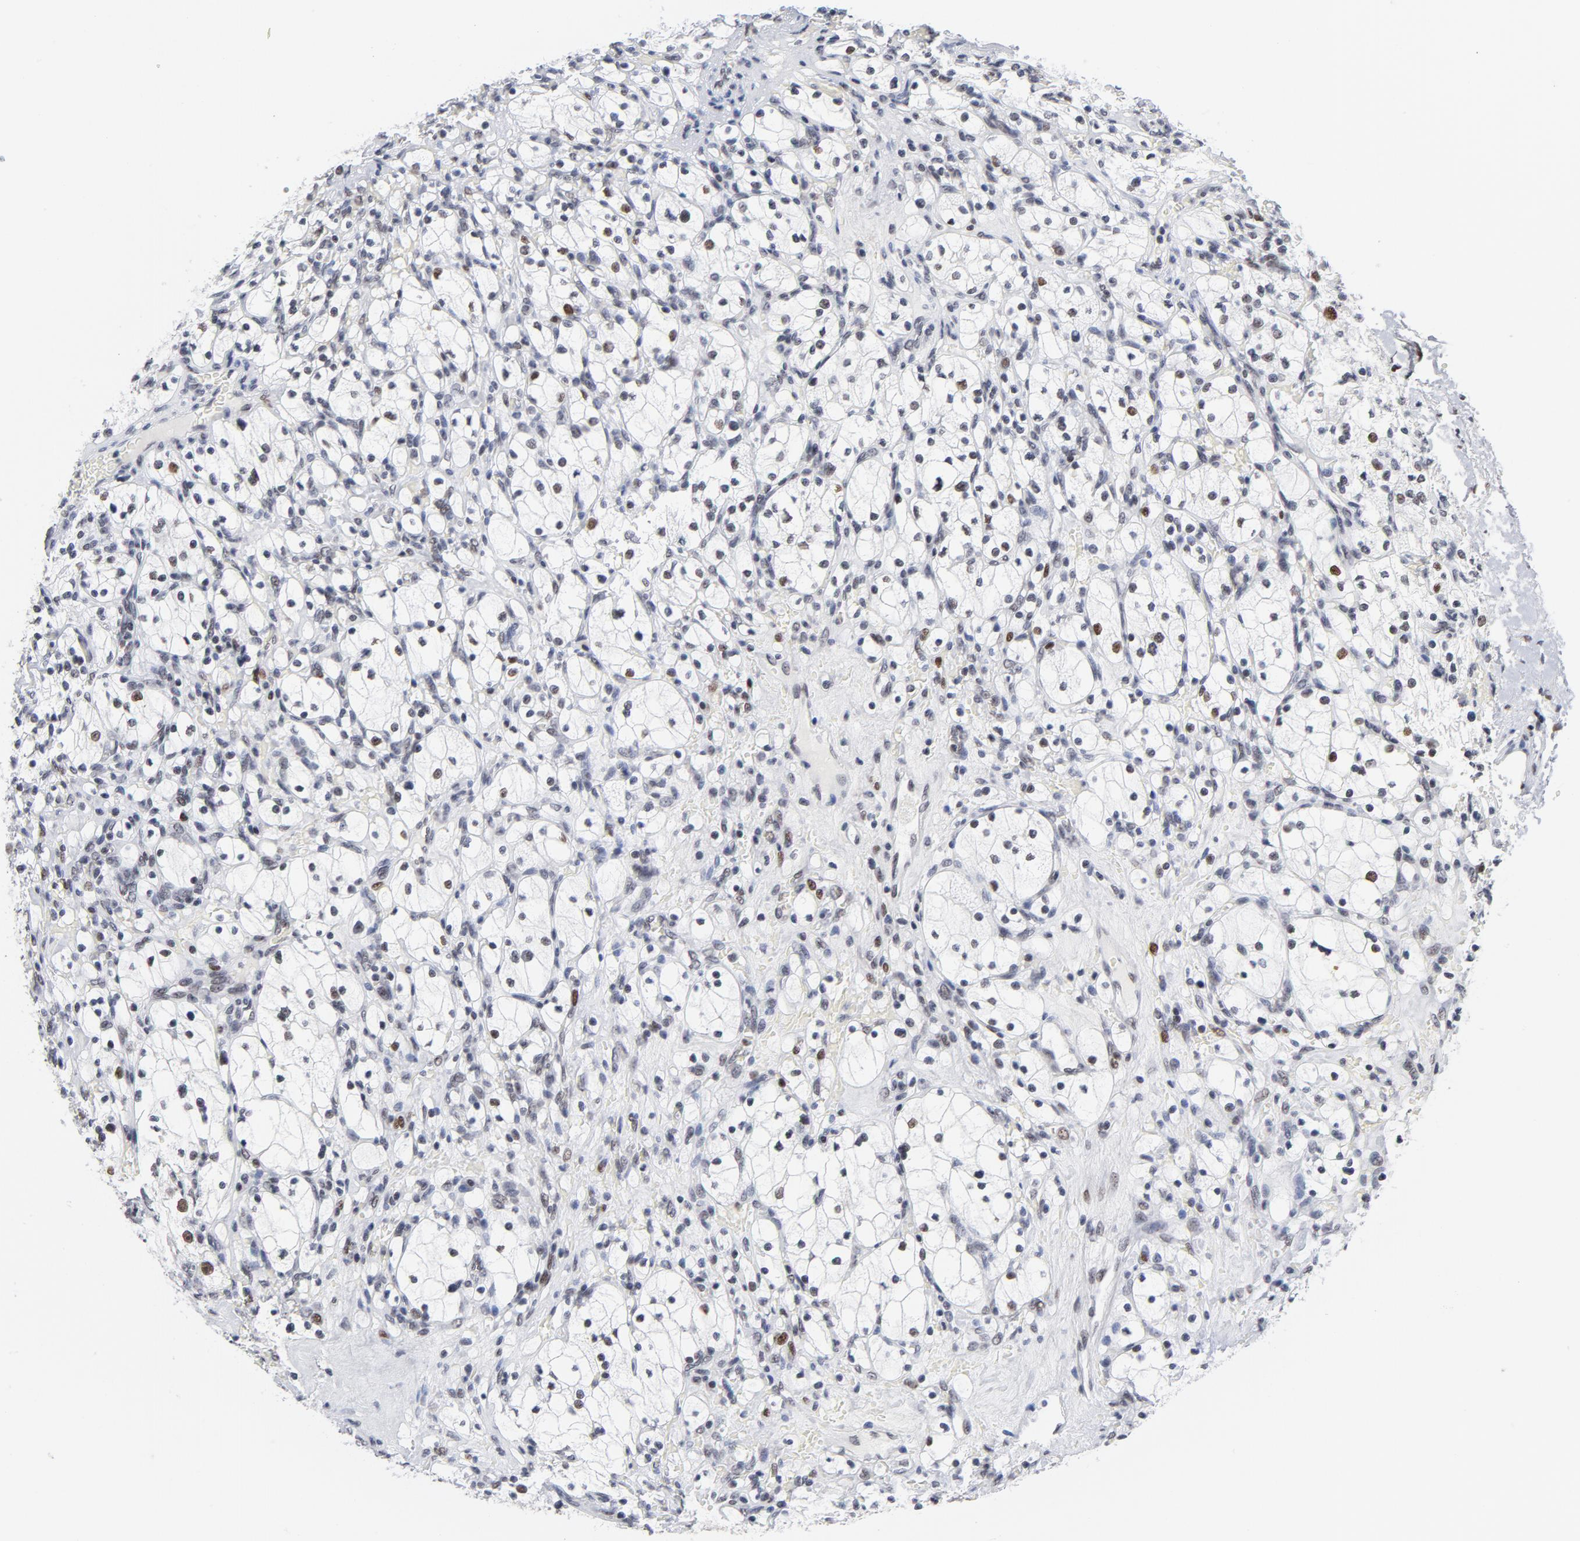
{"staining": {"intensity": "moderate", "quantity": "<25%", "location": "nuclear"}, "tissue": "renal cancer", "cell_type": "Tumor cells", "image_type": "cancer", "snomed": [{"axis": "morphology", "description": "Adenocarcinoma, NOS"}, {"axis": "topography", "description": "Kidney"}], "caption": "A low amount of moderate nuclear staining is identified in about <25% of tumor cells in adenocarcinoma (renal) tissue.", "gene": "RFC4", "patient": {"sex": "female", "age": 83}}